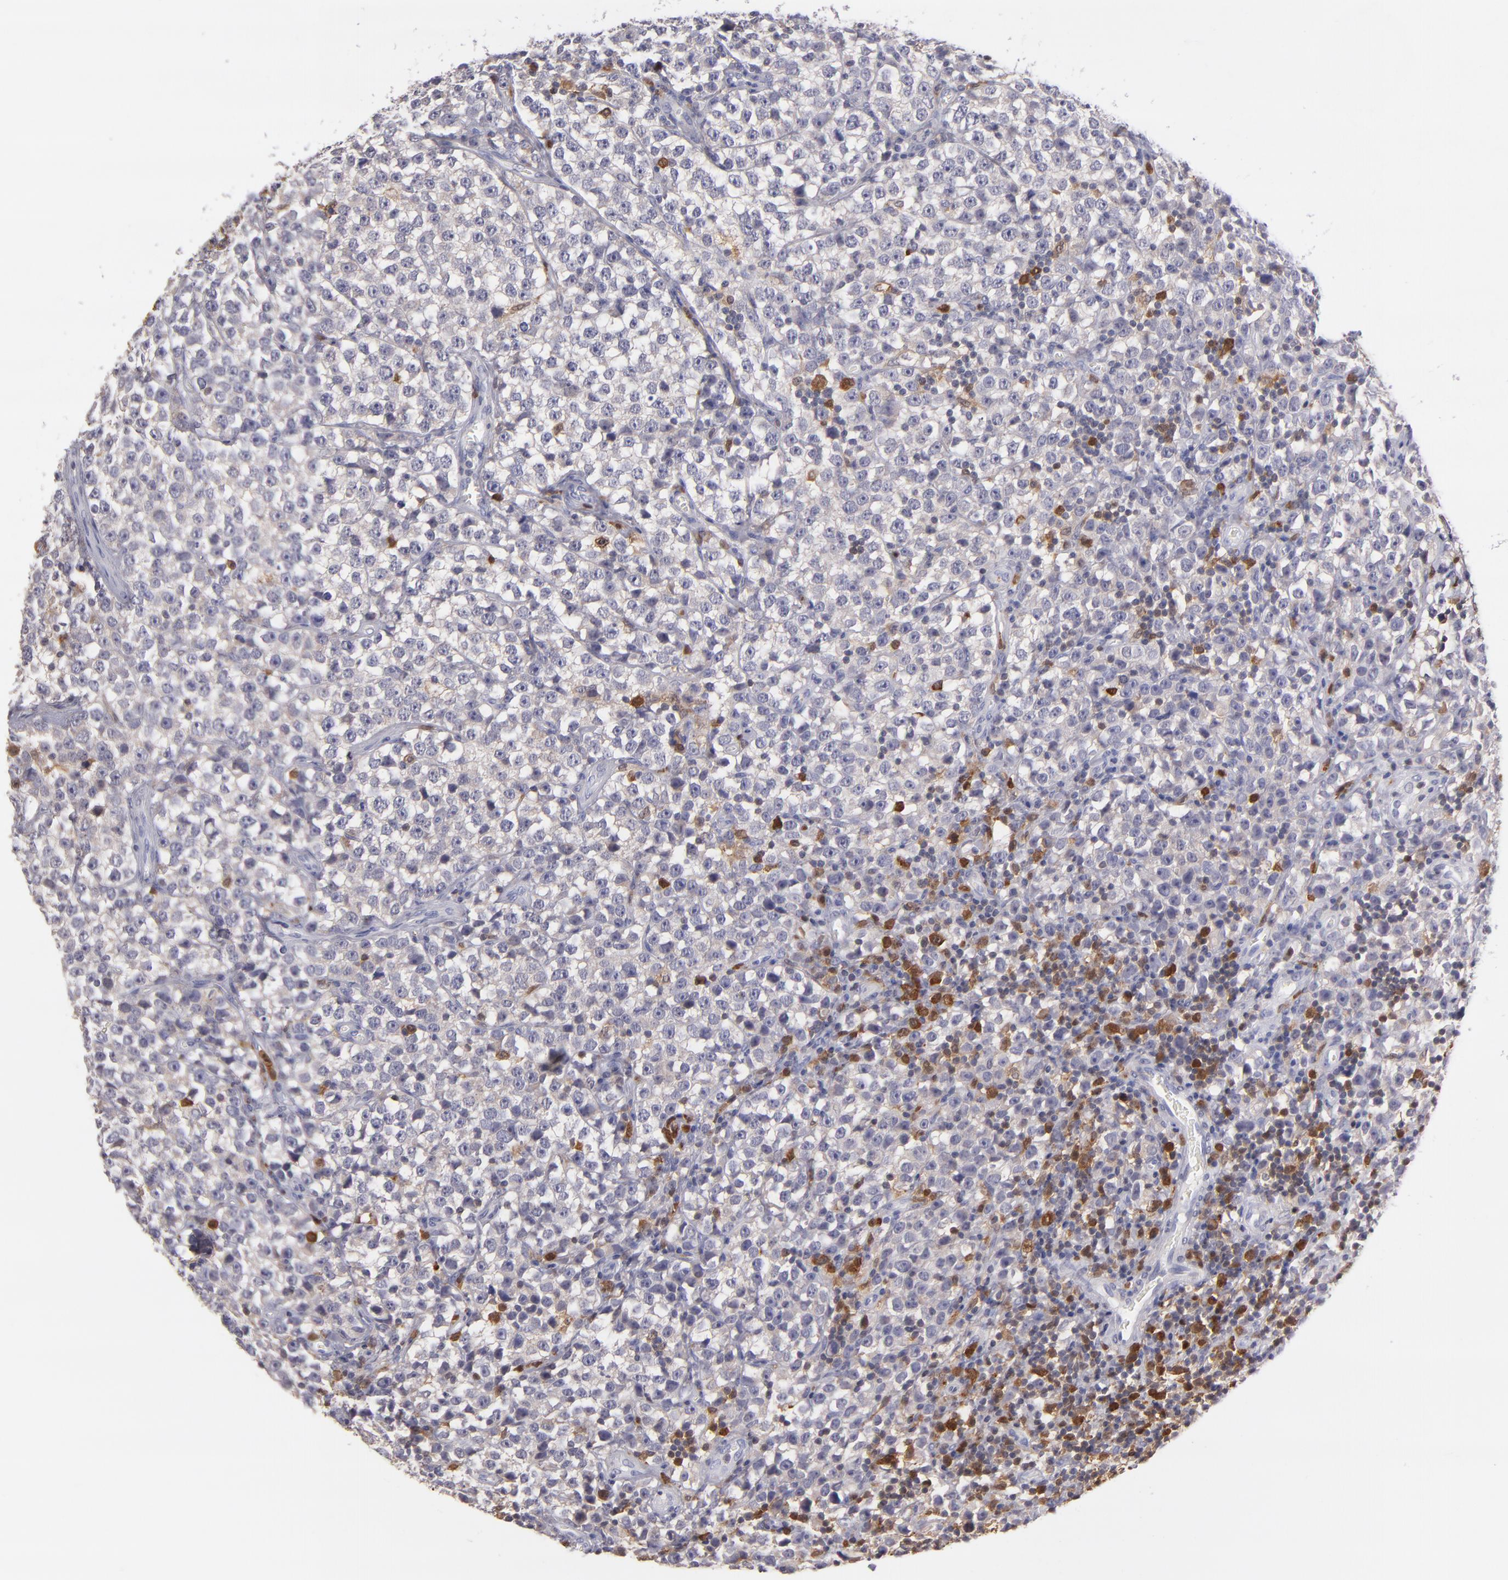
{"staining": {"intensity": "negative", "quantity": "none", "location": "none"}, "tissue": "testis cancer", "cell_type": "Tumor cells", "image_type": "cancer", "snomed": [{"axis": "morphology", "description": "Seminoma, NOS"}, {"axis": "topography", "description": "Testis"}], "caption": "Immunohistochemistry micrograph of human testis seminoma stained for a protein (brown), which reveals no positivity in tumor cells. (DAB immunohistochemistry (IHC) visualized using brightfield microscopy, high magnification).", "gene": "PRKCD", "patient": {"sex": "male", "age": 25}}